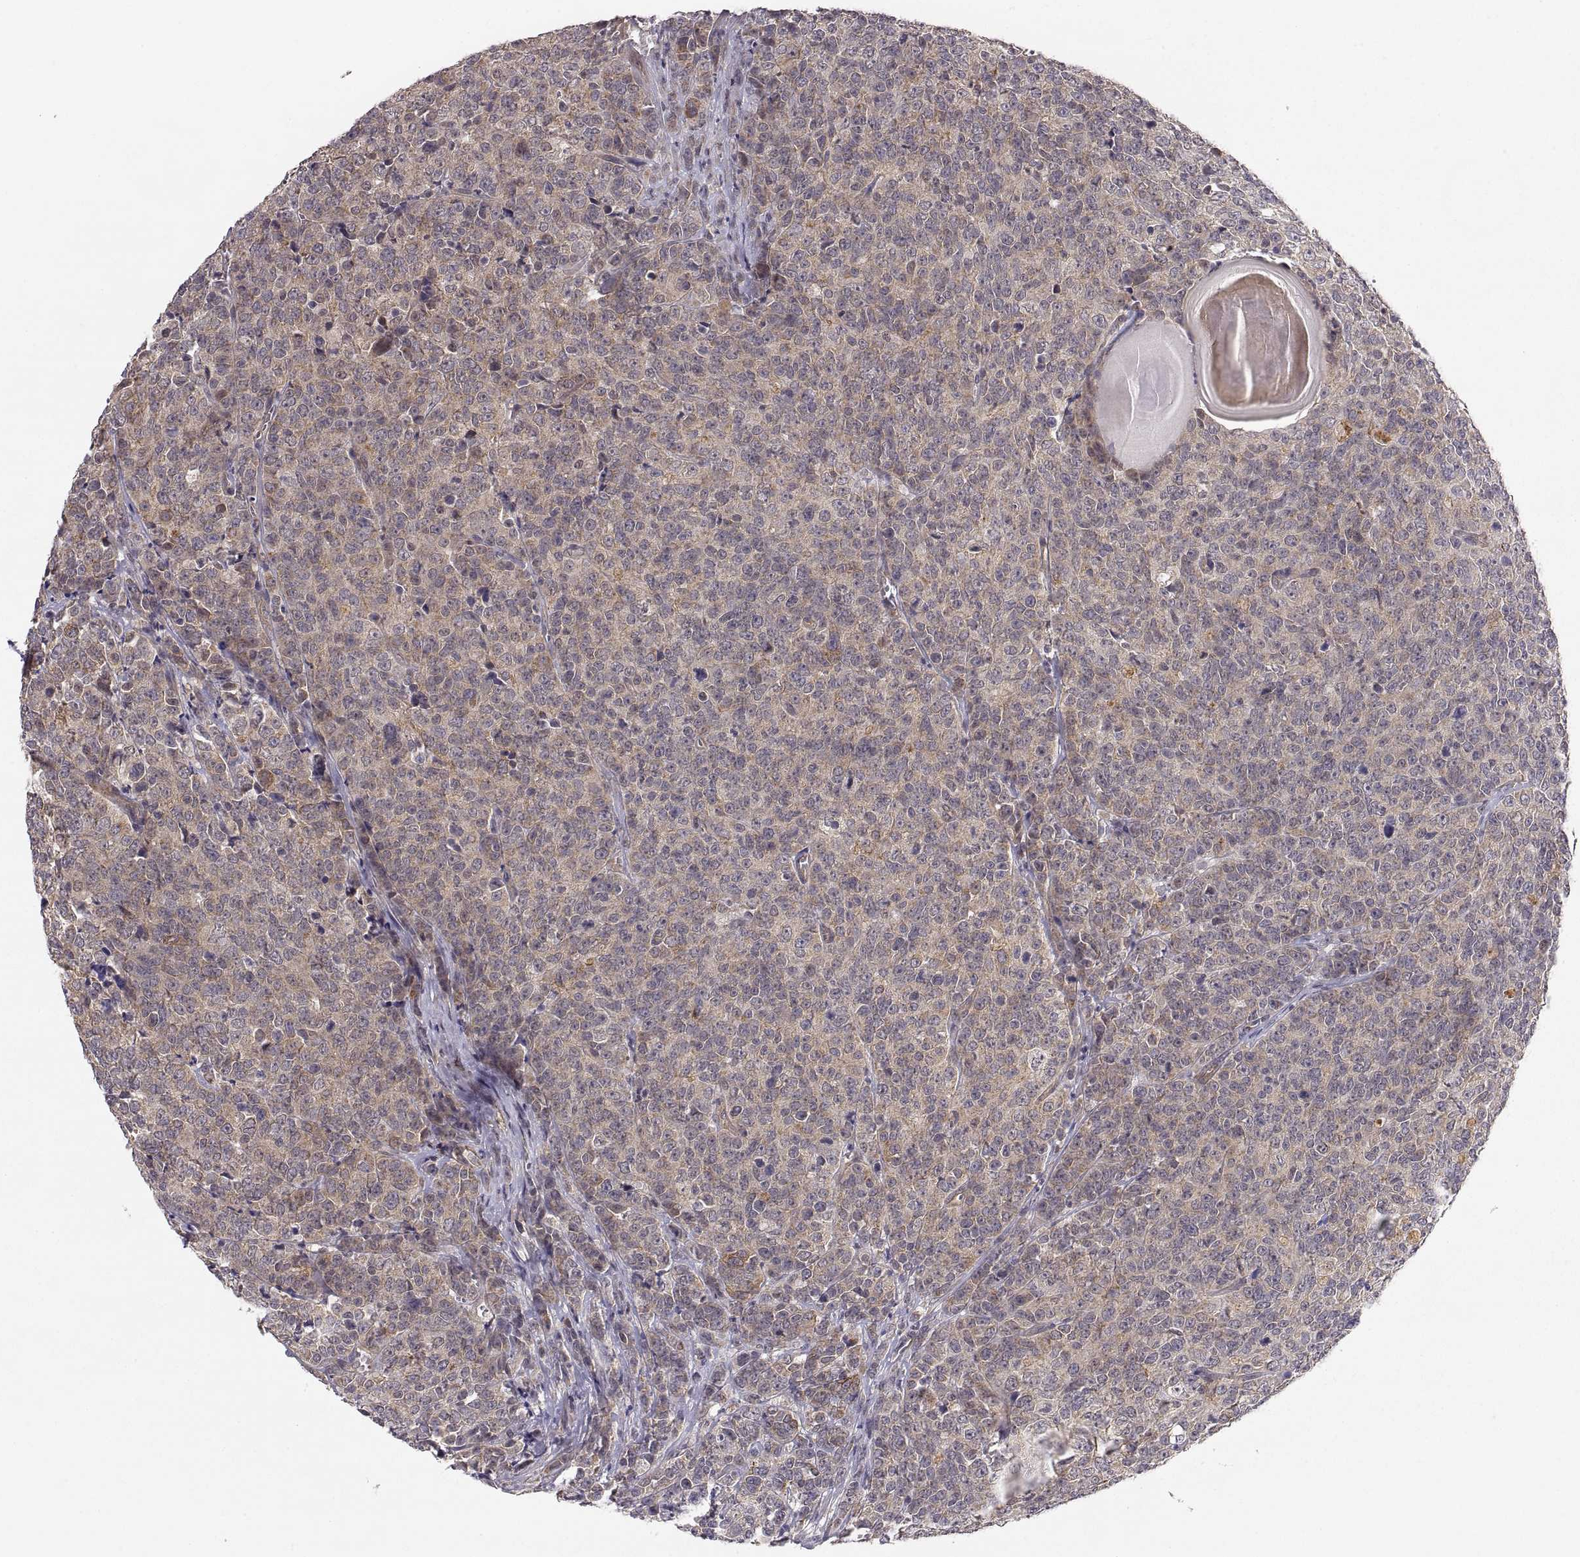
{"staining": {"intensity": "weak", "quantity": "<25%", "location": "cytoplasmic/membranous"}, "tissue": "prostate cancer", "cell_type": "Tumor cells", "image_type": "cancer", "snomed": [{"axis": "morphology", "description": "Adenocarcinoma, NOS"}, {"axis": "topography", "description": "Prostate"}], "caption": "Immunohistochemistry histopathology image of neoplastic tissue: prostate cancer stained with DAB (3,3'-diaminobenzidine) exhibits no significant protein positivity in tumor cells. (Brightfield microscopy of DAB (3,3'-diaminobenzidine) immunohistochemistry (IHC) at high magnification).", "gene": "ABL2", "patient": {"sex": "male", "age": 67}}